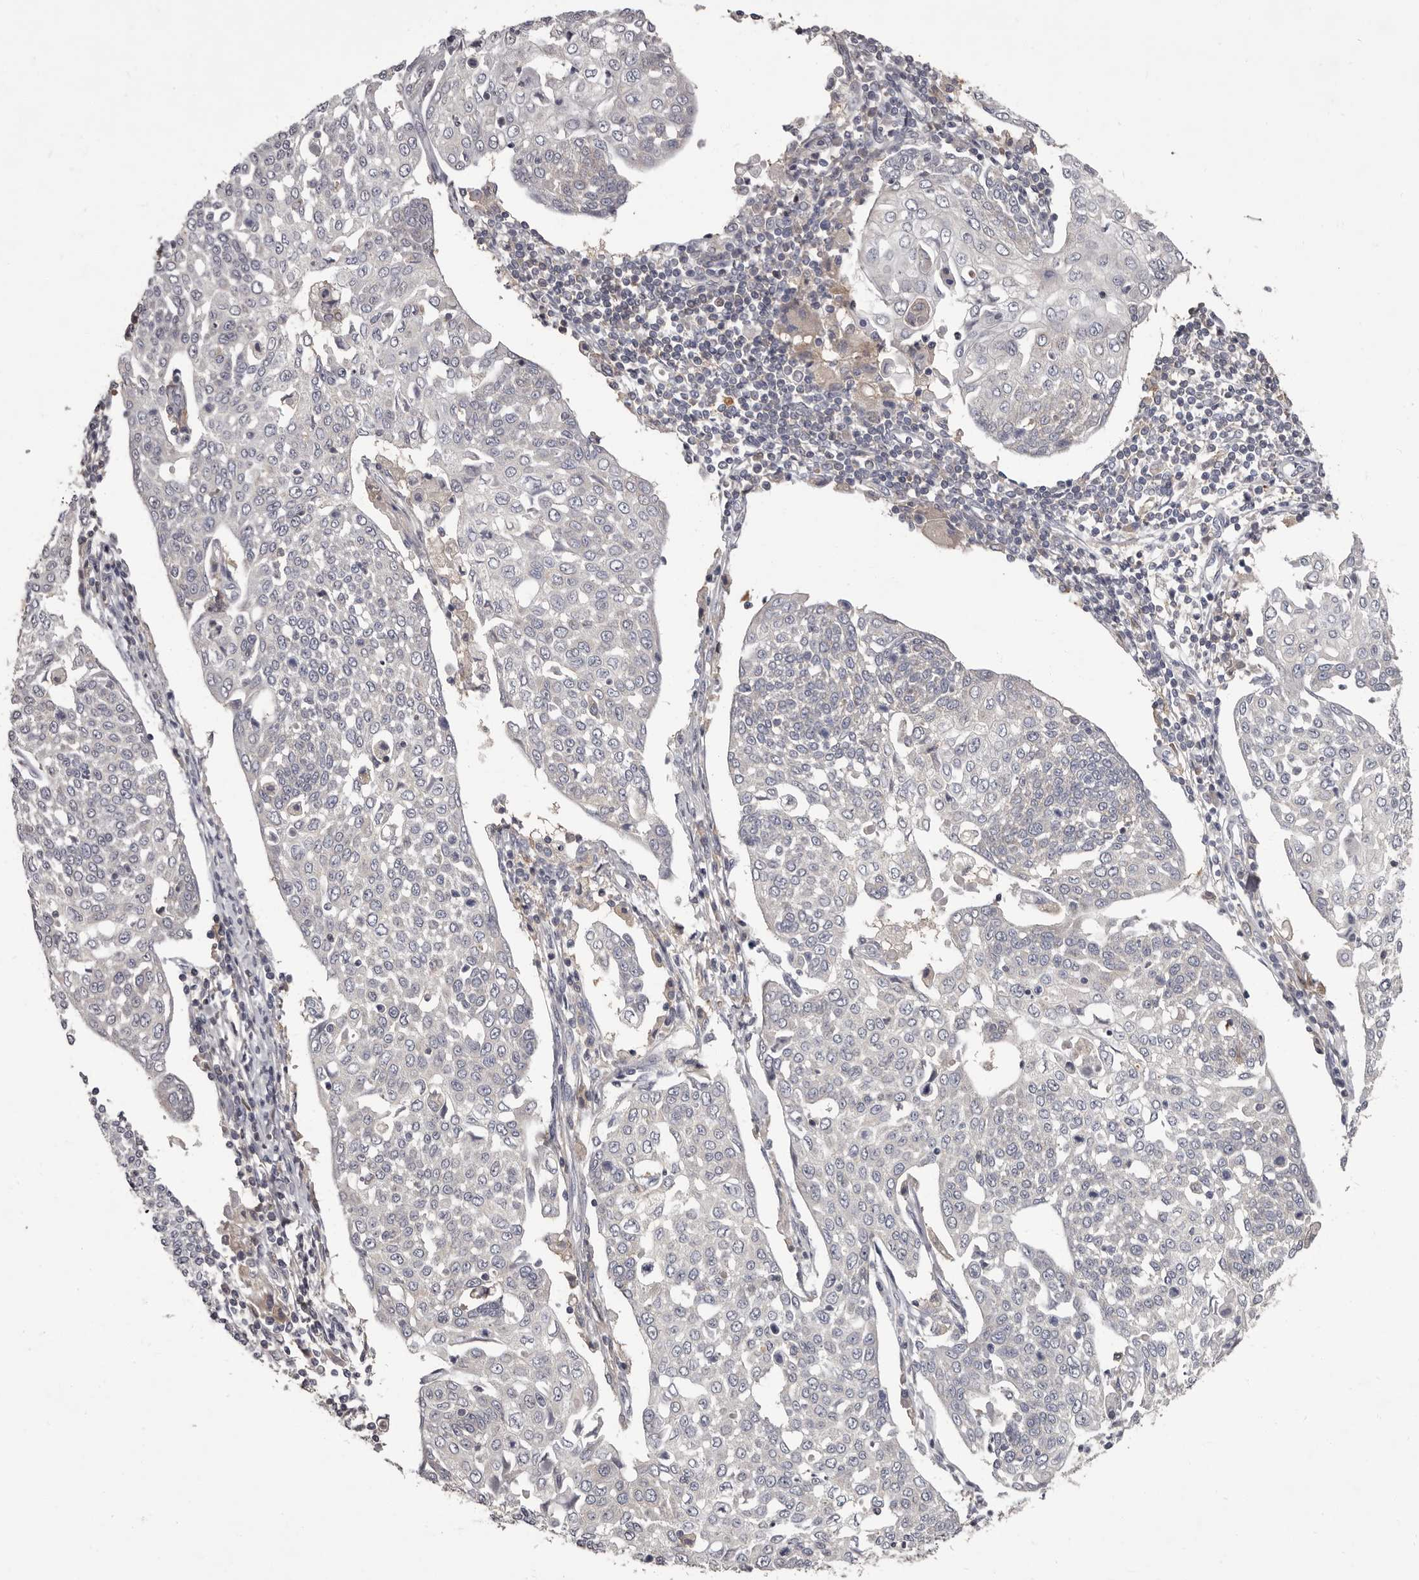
{"staining": {"intensity": "negative", "quantity": "none", "location": "none"}, "tissue": "cervical cancer", "cell_type": "Tumor cells", "image_type": "cancer", "snomed": [{"axis": "morphology", "description": "Squamous cell carcinoma, NOS"}, {"axis": "topography", "description": "Cervix"}], "caption": "Tumor cells show no significant protein expression in cervical cancer.", "gene": "APEH", "patient": {"sex": "female", "age": 34}}